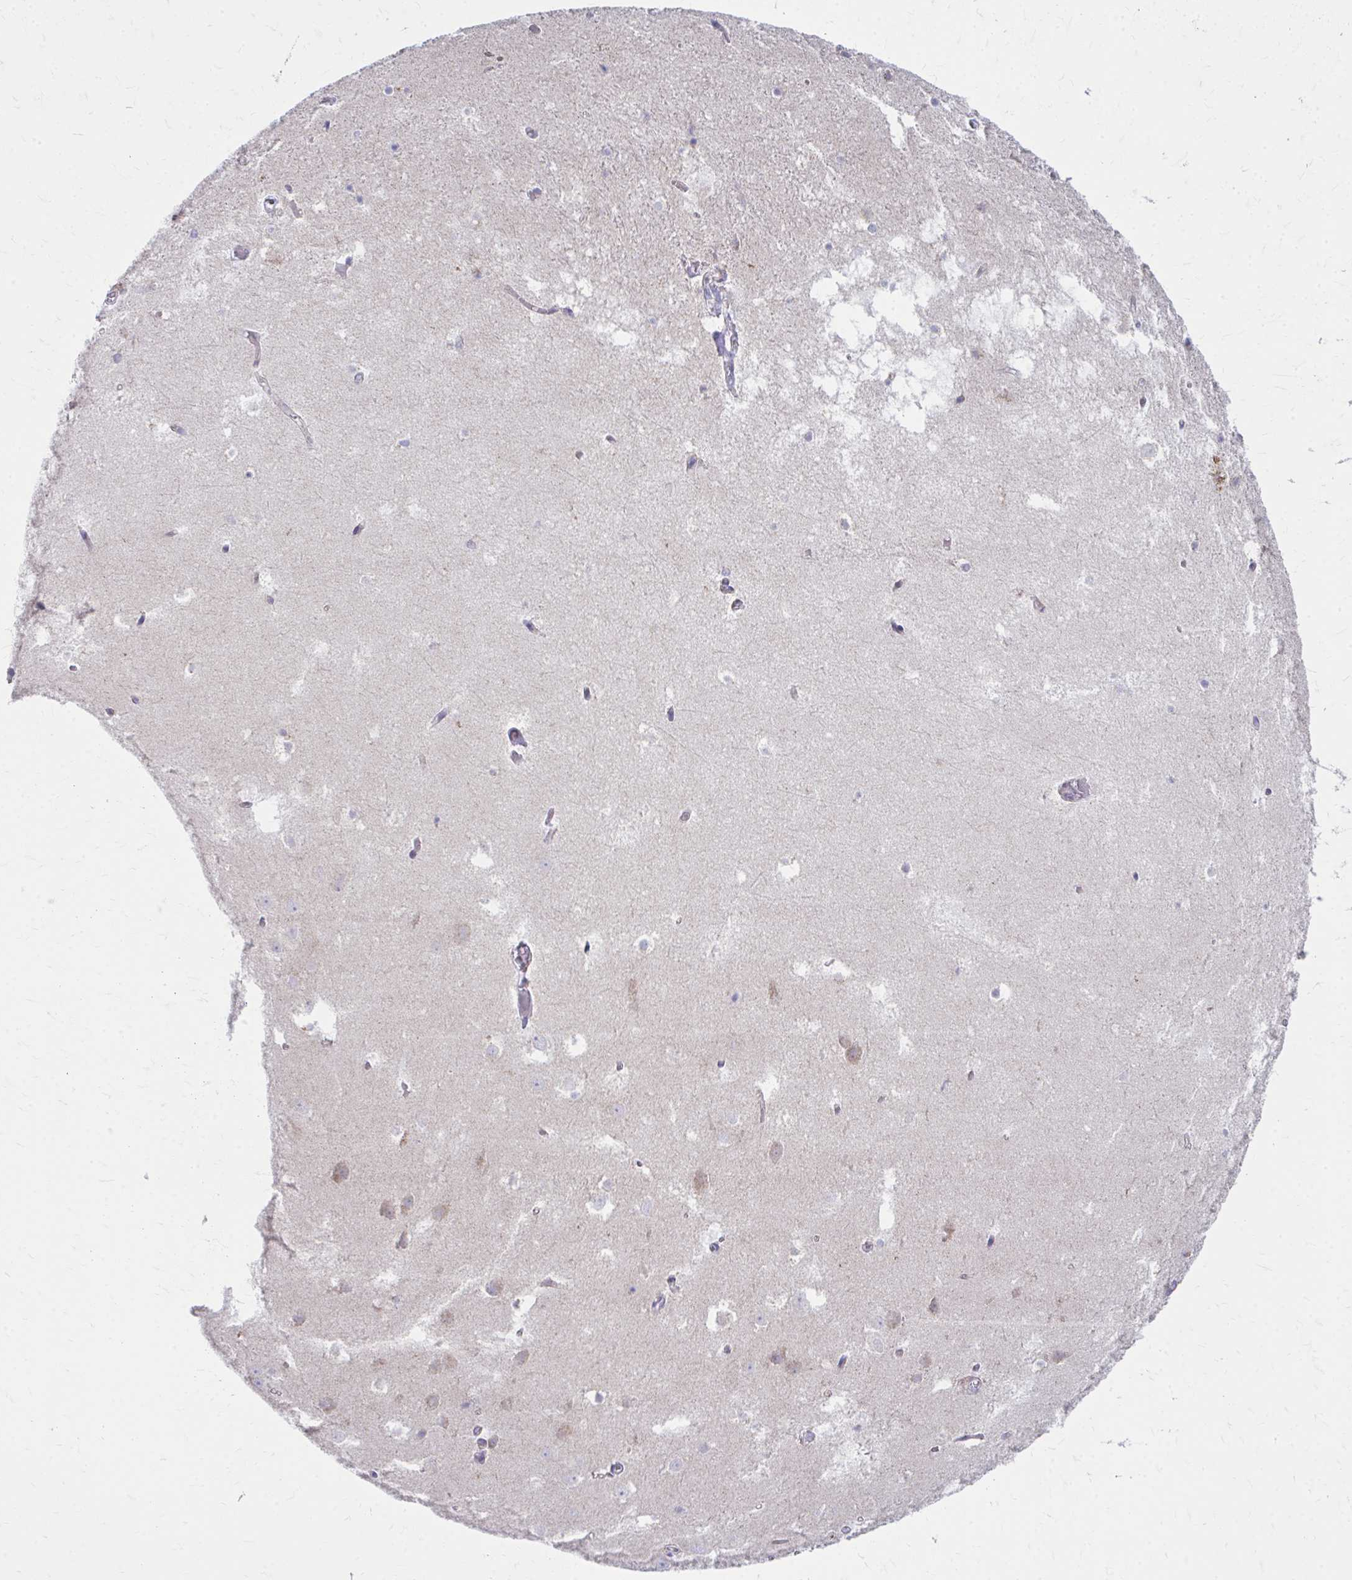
{"staining": {"intensity": "weak", "quantity": "<25%", "location": "cytoplasmic/membranous"}, "tissue": "hippocampus", "cell_type": "Glial cells", "image_type": "normal", "snomed": [{"axis": "morphology", "description": "Normal tissue, NOS"}, {"axis": "topography", "description": "Hippocampus"}], "caption": "Immunohistochemistry (IHC) of normal hippocampus demonstrates no positivity in glial cells. (IHC, brightfield microscopy, high magnification).", "gene": "MRPL19", "patient": {"sex": "female", "age": 52}}